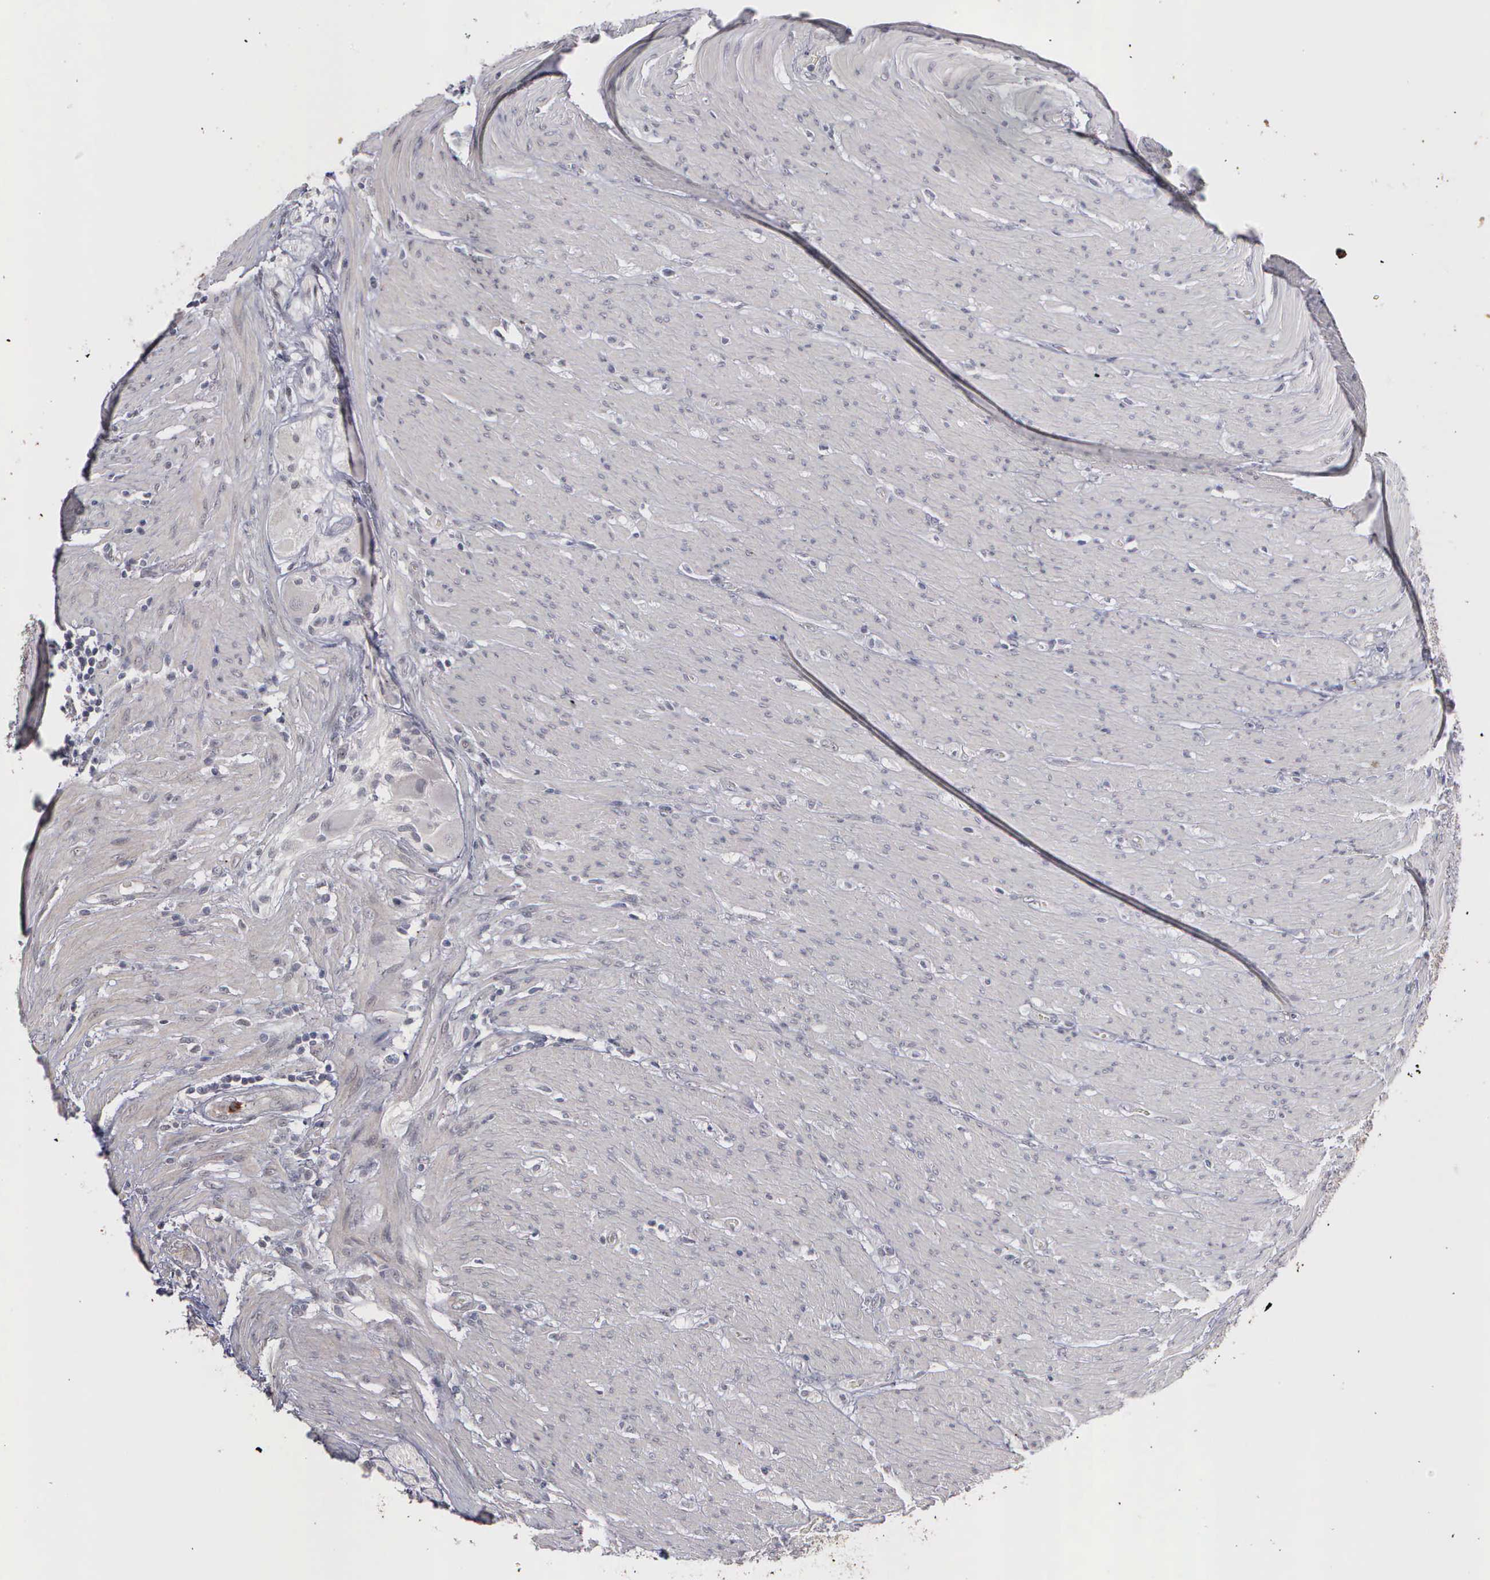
{"staining": {"intensity": "negative", "quantity": "none", "location": "none"}, "tissue": "colorectal cancer", "cell_type": "Tumor cells", "image_type": "cancer", "snomed": [{"axis": "morphology", "description": "Adenocarcinoma, NOS"}, {"axis": "topography", "description": "Colon"}], "caption": "The micrograph demonstrates no significant positivity in tumor cells of colorectal cancer (adenocarcinoma).", "gene": "MMP9", "patient": {"sex": "female", "age": 46}}